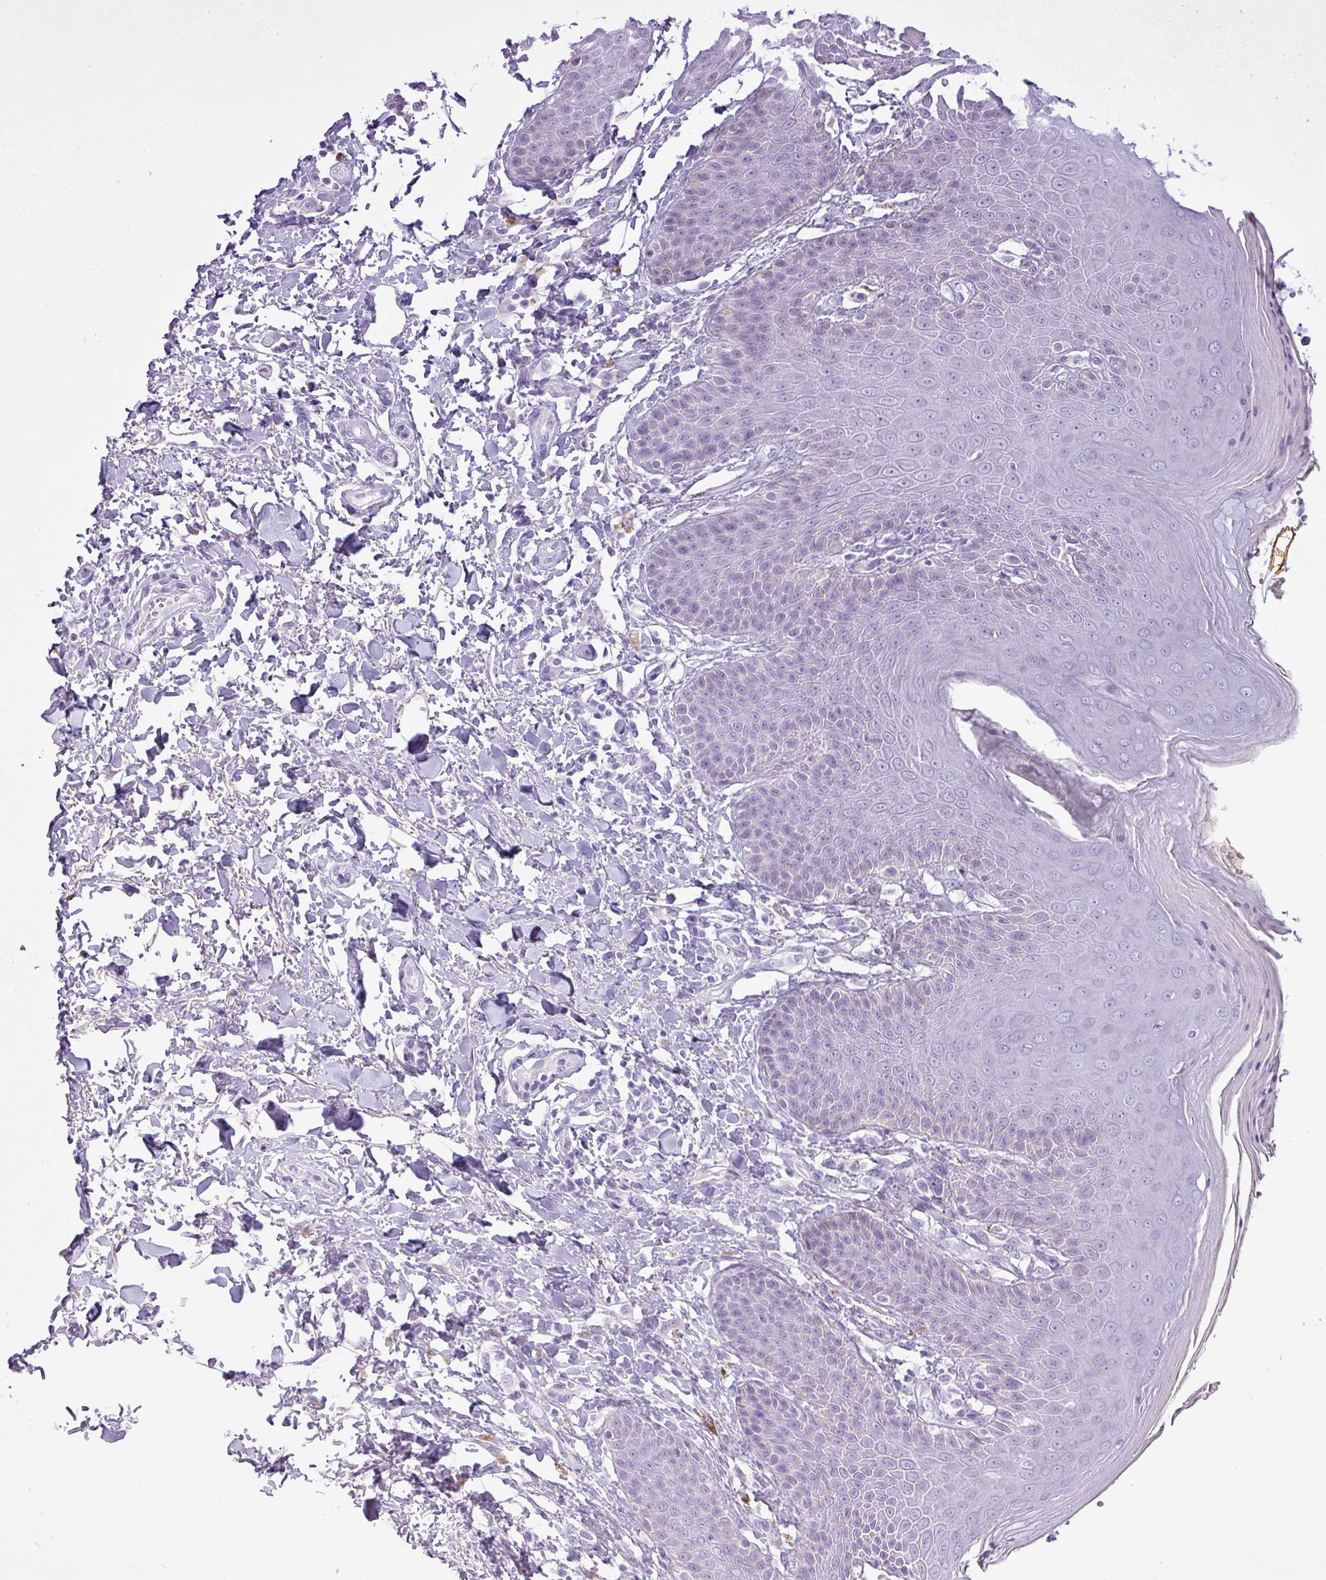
{"staining": {"intensity": "negative", "quantity": "none", "location": "none"}, "tissue": "skin", "cell_type": "Epidermal cells", "image_type": "normal", "snomed": [{"axis": "morphology", "description": "Normal tissue, NOS"}, {"axis": "topography", "description": "Peripheral nerve tissue"}], "caption": "DAB immunohistochemical staining of unremarkable human skin shows no significant expression in epidermal cells.", "gene": "PGA3", "patient": {"sex": "male", "age": 51}}